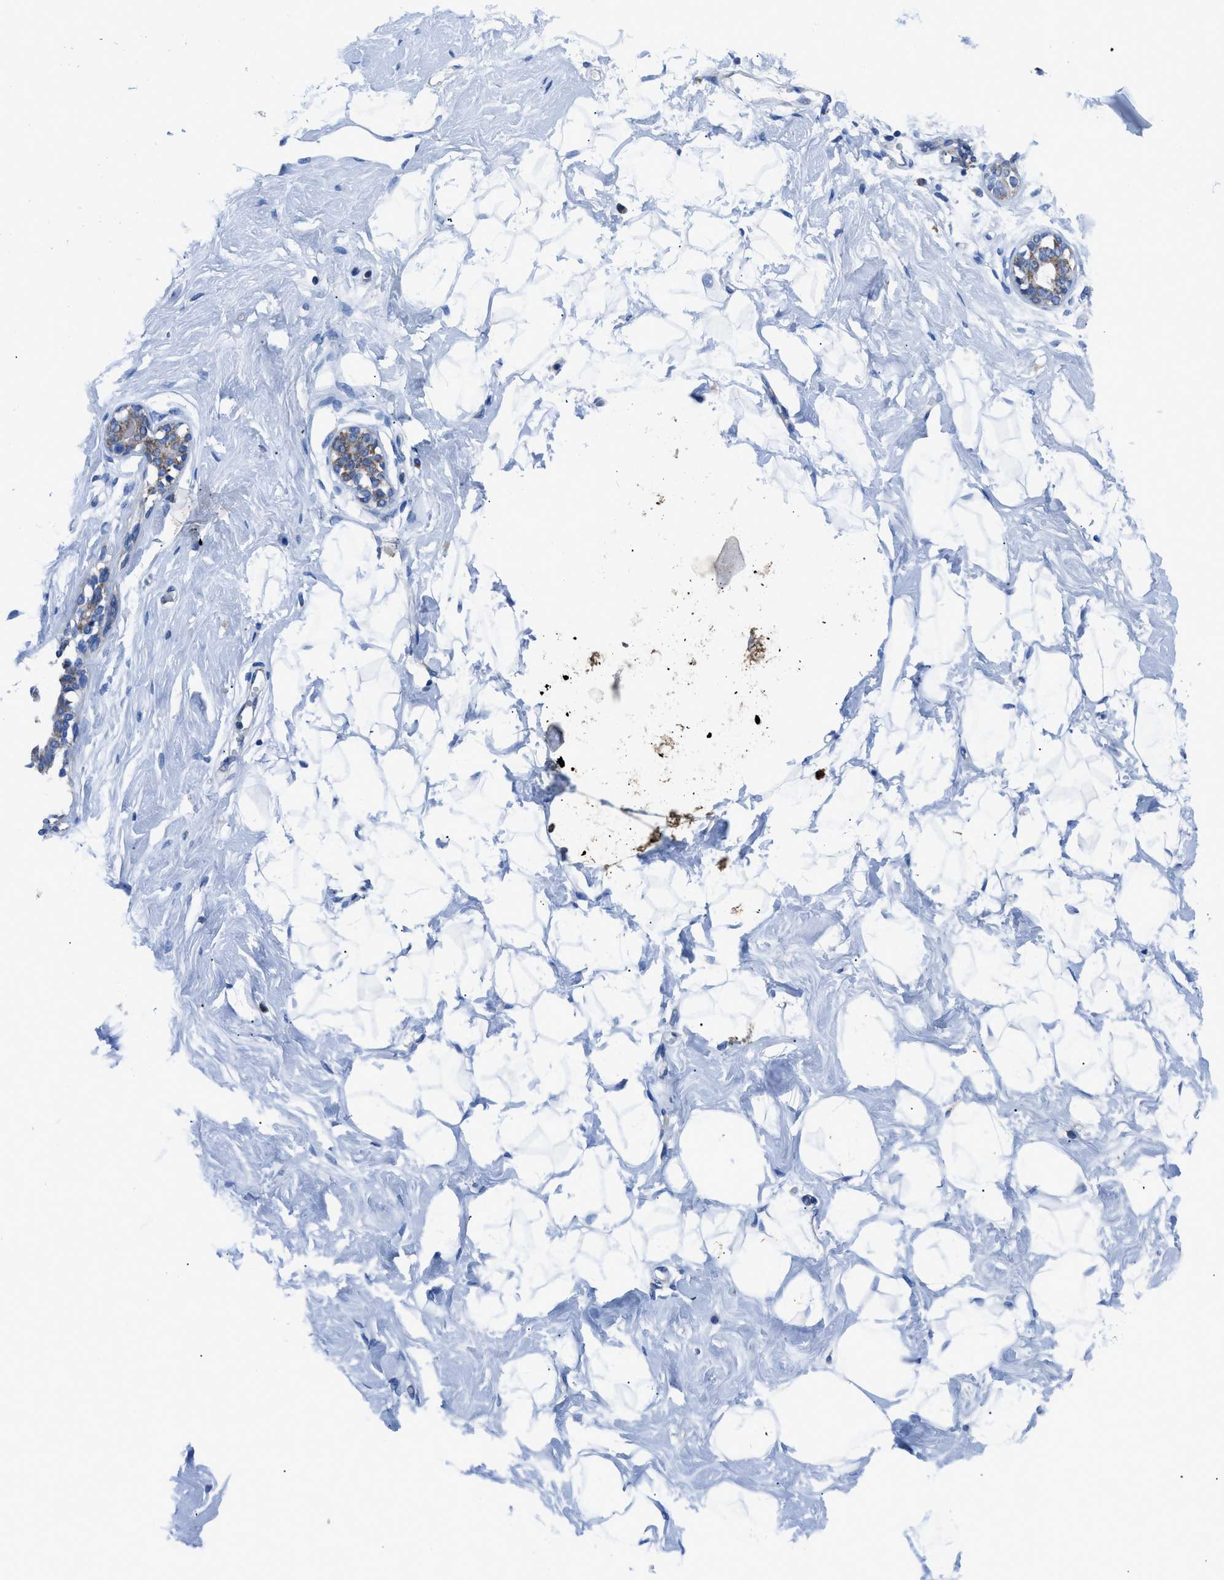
{"staining": {"intensity": "negative", "quantity": "none", "location": "none"}, "tissue": "breast", "cell_type": "Adipocytes", "image_type": "normal", "snomed": [{"axis": "morphology", "description": "Normal tissue, NOS"}, {"axis": "topography", "description": "Breast"}], "caption": "Immunohistochemical staining of unremarkable breast shows no significant positivity in adipocytes.", "gene": "ZDHHC3", "patient": {"sex": "female", "age": 23}}